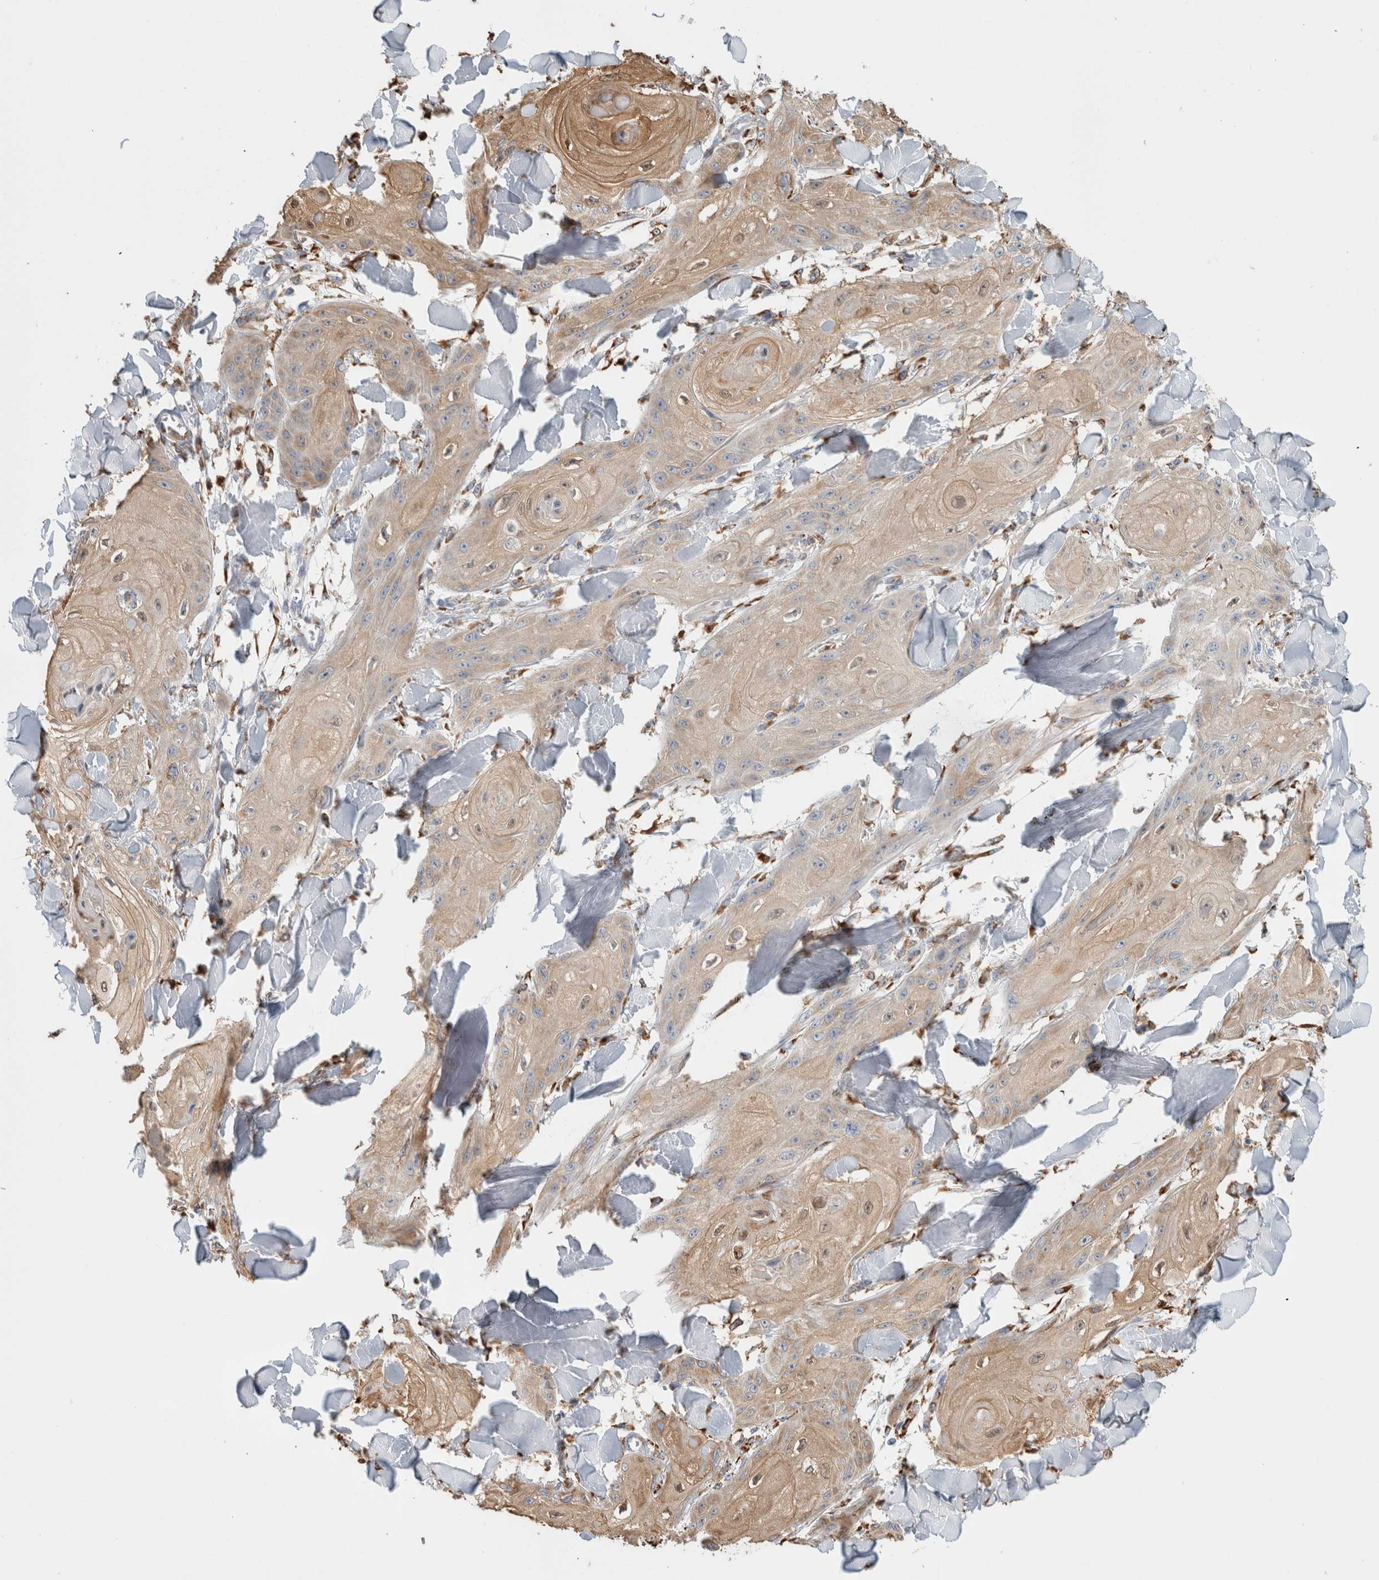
{"staining": {"intensity": "weak", "quantity": ">75%", "location": "cytoplasmic/membranous,nuclear"}, "tissue": "skin cancer", "cell_type": "Tumor cells", "image_type": "cancer", "snomed": [{"axis": "morphology", "description": "Squamous cell carcinoma, NOS"}, {"axis": "topography", "description": "Skin"}], "caption": "IHC (DAB (3,3'-diaminobenzidine)) staining of skin cancer shows weak cytoplasmic/membranous and nuclear protein expression in about >75% of tumor cells.", "gene": "P4HA1", "patient": {"sex": "male", "age": 74}}